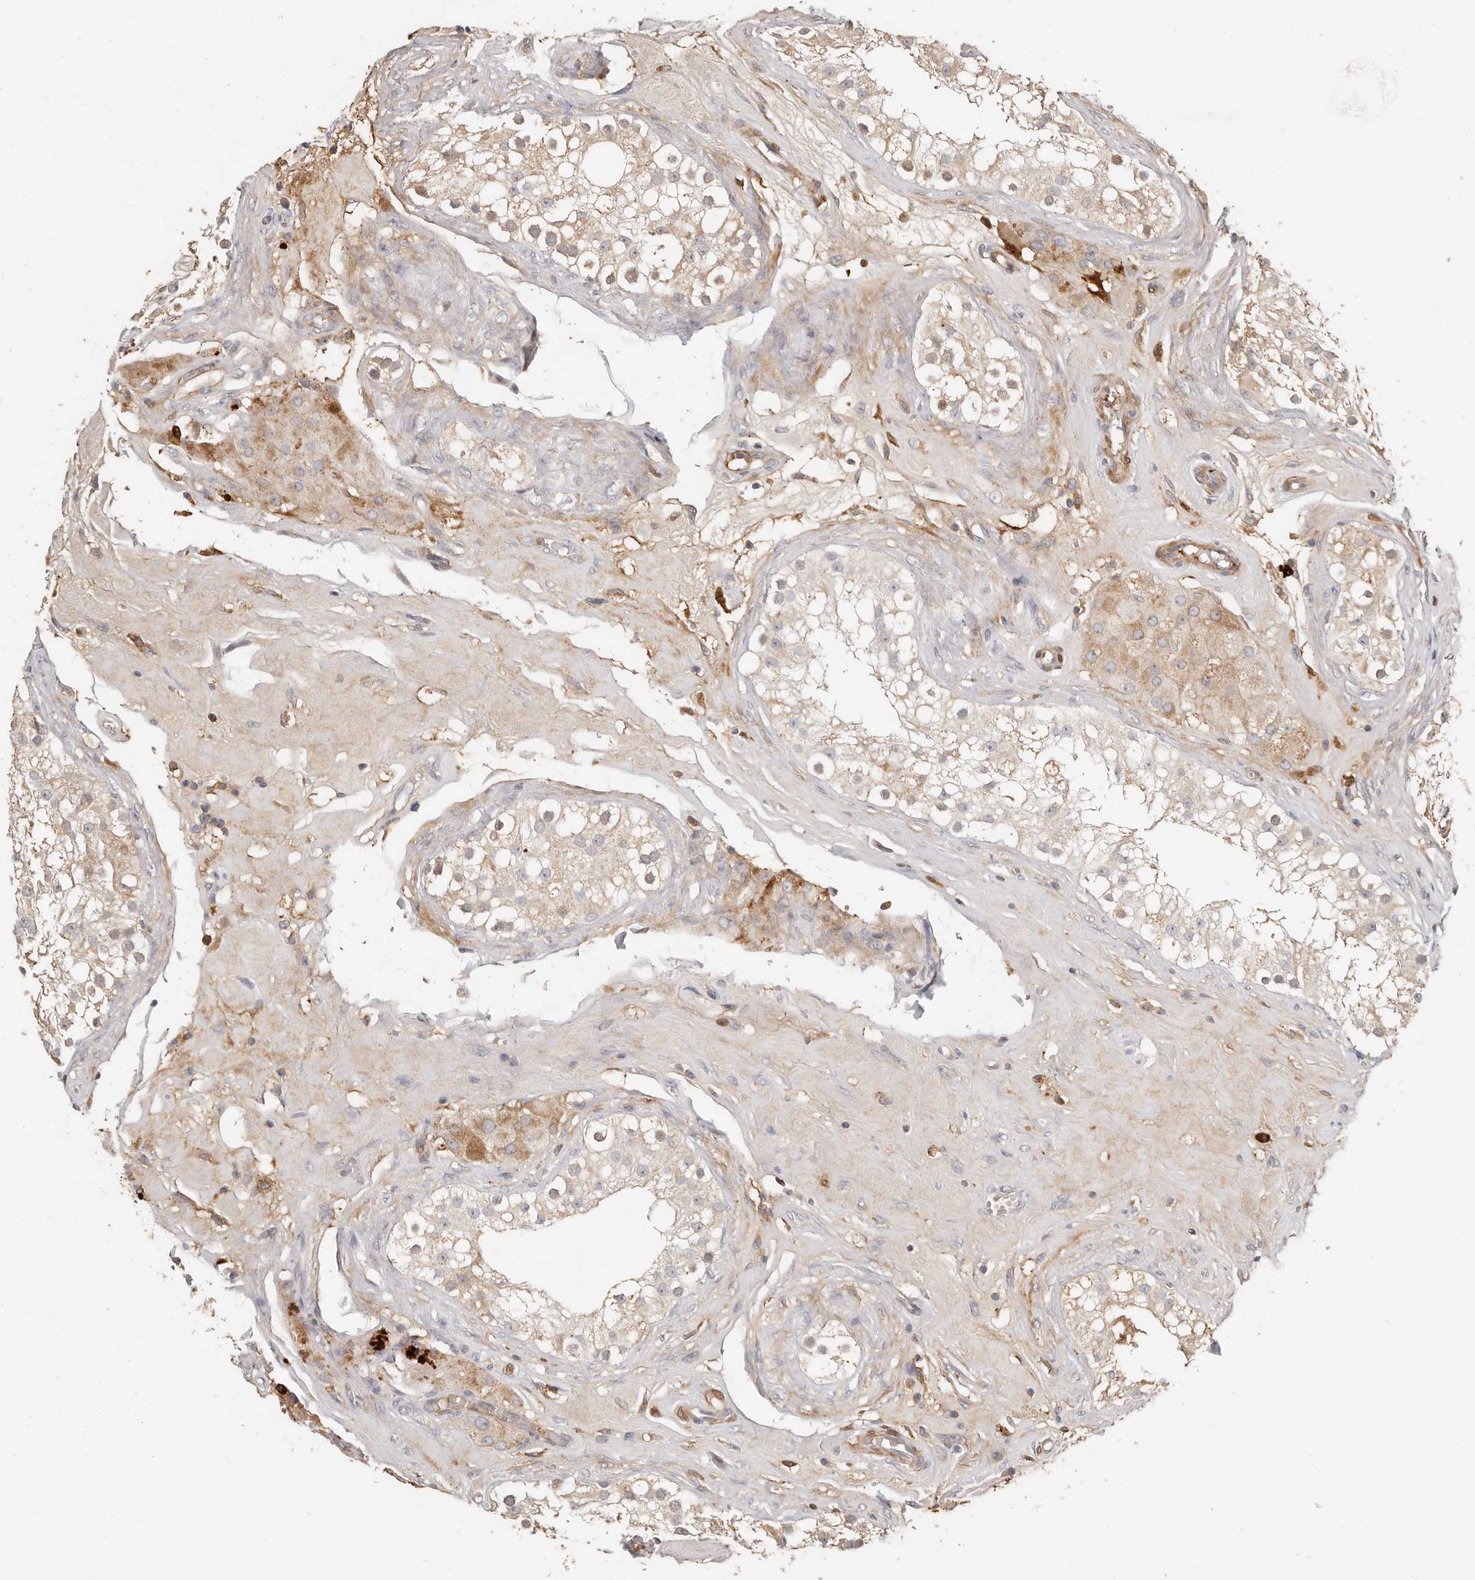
{"staining": {"intensity": "moderate", "quantity": "<25%", "location": "cytoplasmic/membranous"}, "tissue": "testis", "cell_type": "Cells in seminiferous ducts", "image_type": "normal", "snomed": [{"axis": "morphology", "description": "Normal tissue, NOS"}, {"axis": "topography", "description": "Testis"}], "caption": "IHC staining of normal testis, which shows low levels of moderate cytoplasmic/membranous positivity in approximately <25% of cells in seminiferous ducts indicating moderate cytoplasmic/membranous protein positivity. The staining was performed using DAB (brown) for protein detection and nuclei were counterstained in hematoxylin (blue).", "gene": "MTFR2", "patient": {"sex": "male", "age": 84}}